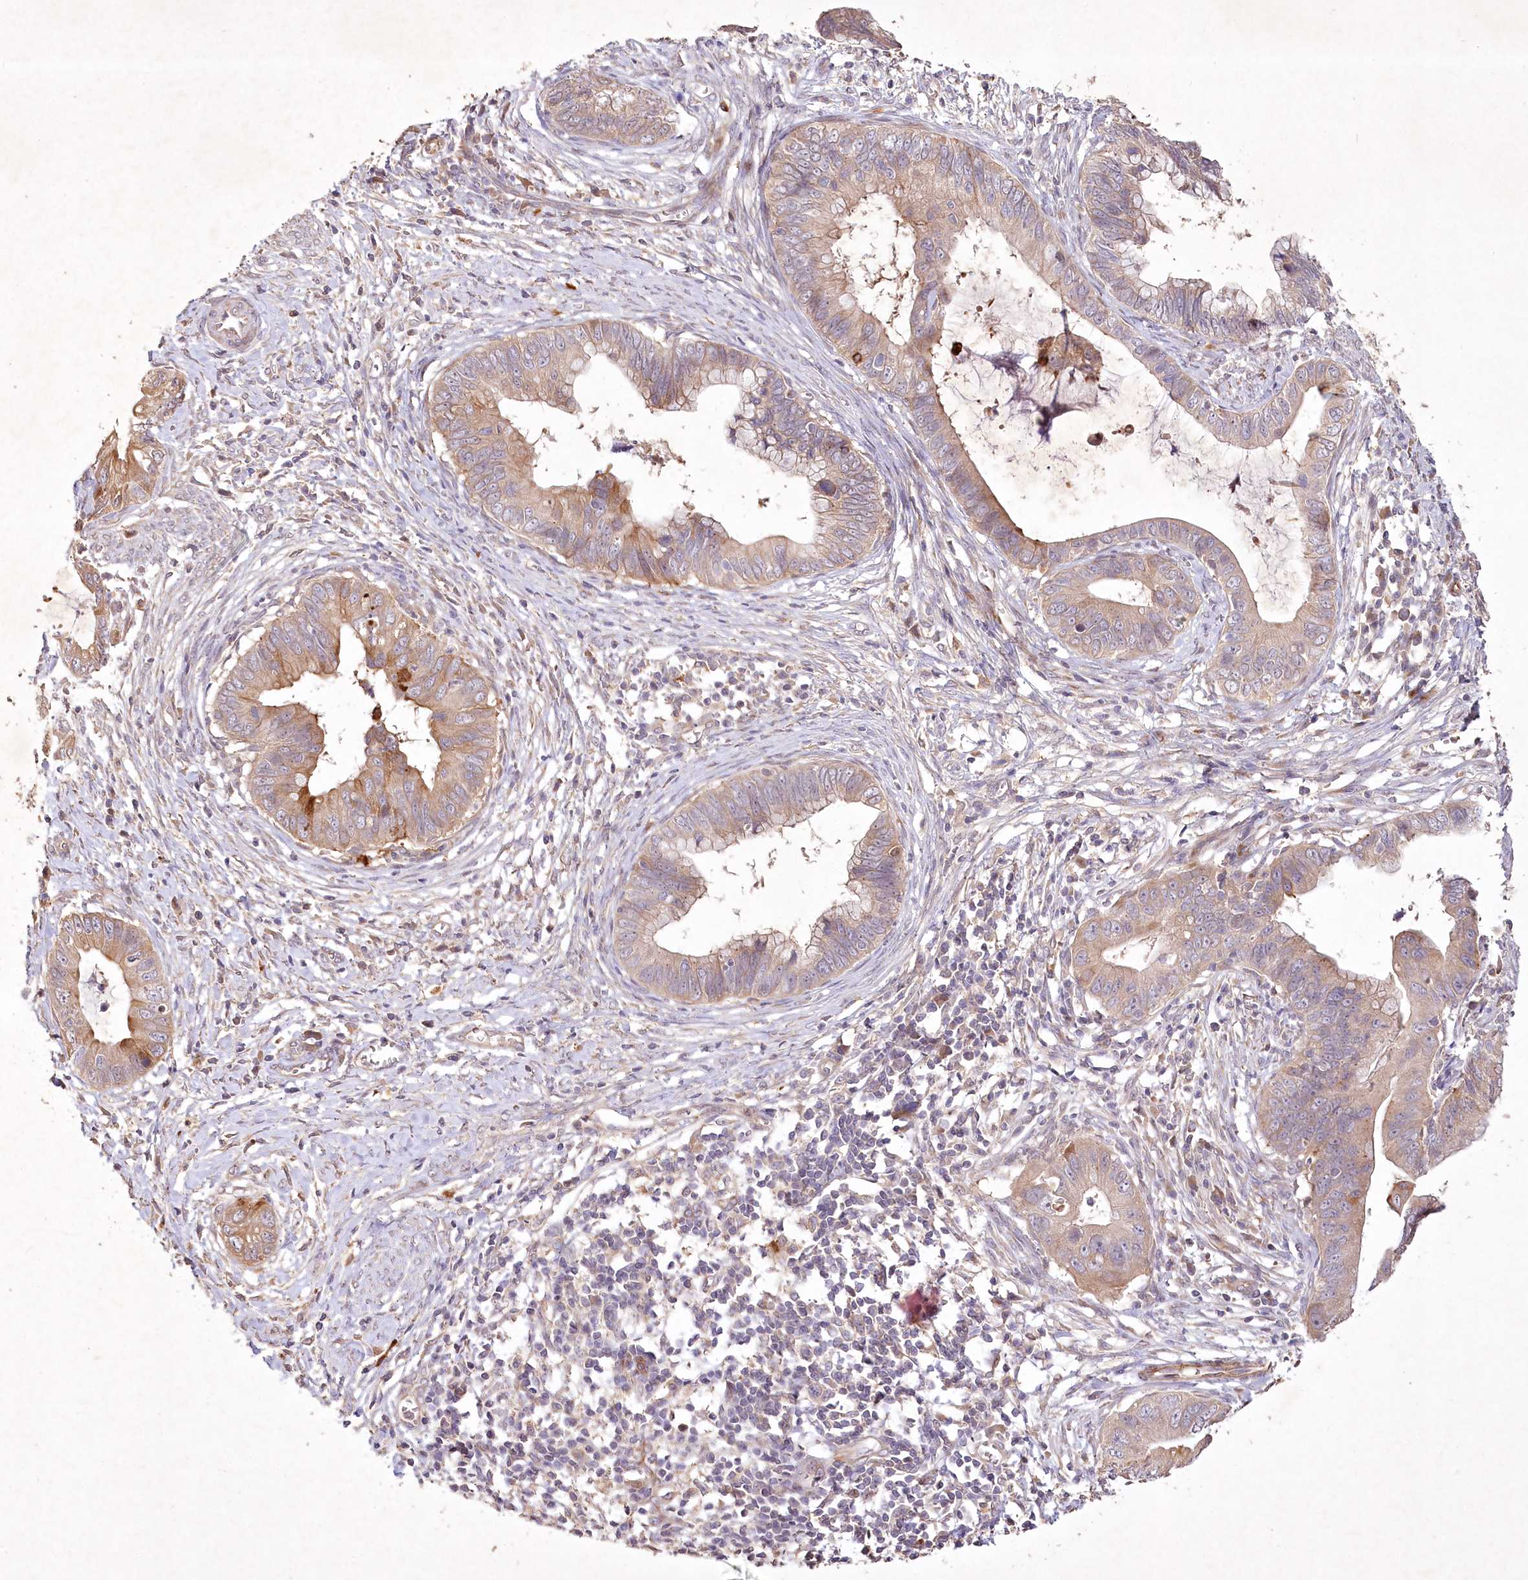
{"staining": {"intensity": "moderate", "quantity": "25%-75%", "location": "cytoplasmic/membranous"}, "tissue": "cervical cancer", "cell_type": "Tumor cells", "image_type": "cancer", "snomed": [{"axis": "morphology", "description": "Adenocarcinoma, NOS"}, {"axis": "topography", "description": "Cervix"}], "caption": "IHC micrograph of neoplastic tissue: adenocarcinoma (cervical) stained using immunohistochemistry (IHC) demonstrates medium levels of moderate protein expression localized specifically in the cytoplasmic/membranous of tumor cells, appearing as a cytoplasmic/membranous brown color.", "gene": "IRAK1BP1", "patient": {"sex": "female", "age": 44}}